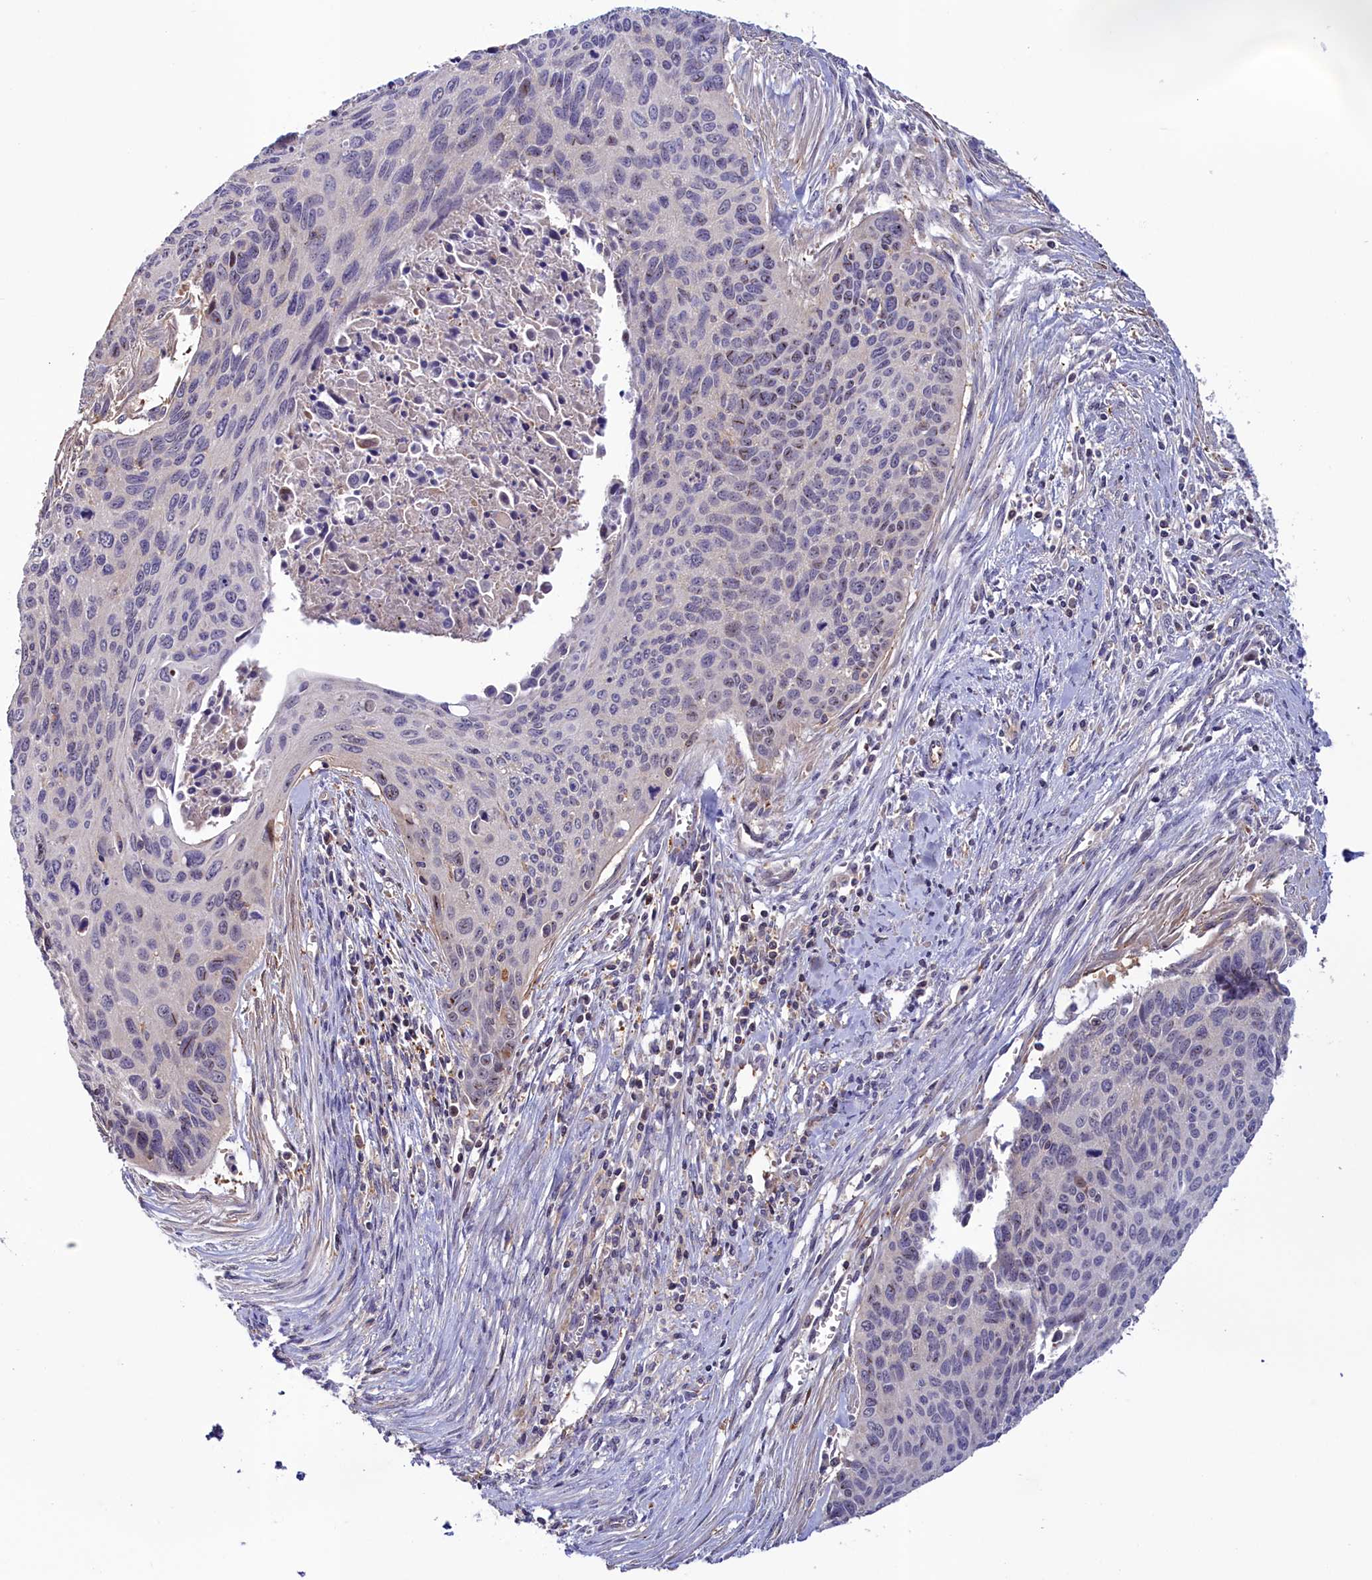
{"staining": {"intensity": "negative", "quantity": "none", "location": "none"}, "tissue": "cervical cancer", "cell_type": "Tumor cells", "image_type": "cancer", "snomed": [{"axis": "morphology", "description": "Squamous cell carcinoma, NOS"}, {"axis": "topography", "description": "Cervix"}], "caption": "The micrograph shows no significant expression in tumor cells of cervical cancer (squamous cell carcinoma).", "gene": "NEURL4", "patient": {"sex": "female", "age": 55}}